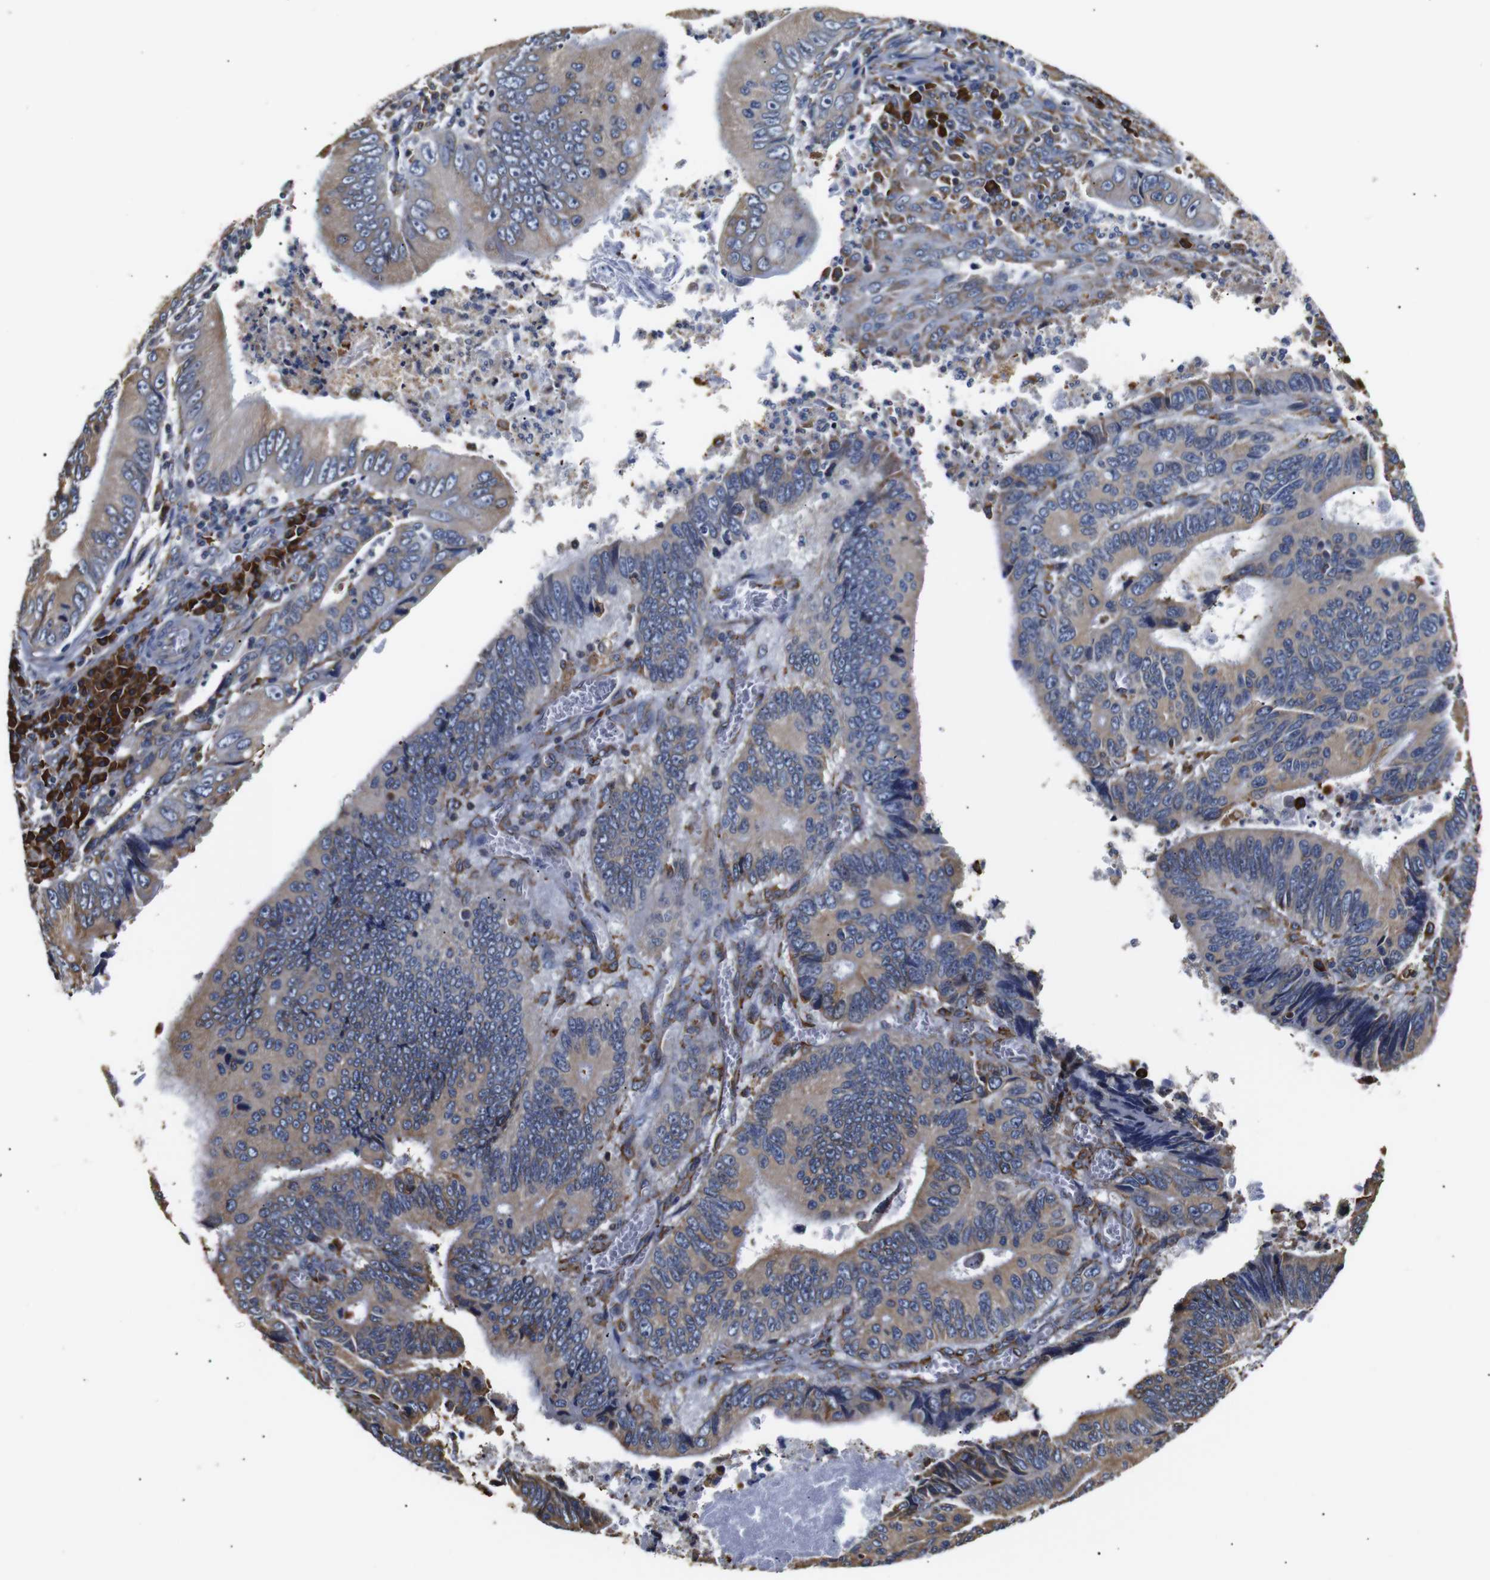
{"staining": {"intensity": "weak", "quantity": ">75%", "location": "cytoplasmic/membranous"}, "tissue": "colorectal cancer", "cell_type": "Tumor cells", "image_type": "cancer", "snomed": [{"axis": "morphology", "description": "Inflammation, NOS"}, {"axis": "morphology", "description": "Adenocarcinoma, NOS"}, {"axis": "topography", "description": "Colon"}], "caption": "Immunohistochemical staining of colorectal cancer (adenocarcinoma) reveals low levels of weak cytoplasmic/membranous protein expression in approximately >75% of tumor cells. (DAB (3,3'-diaminobenzidine) IHC with brightfield microscopy, high magnification).", "gene": "HHIP", "patient": {"sex": "male", "age": 72}}